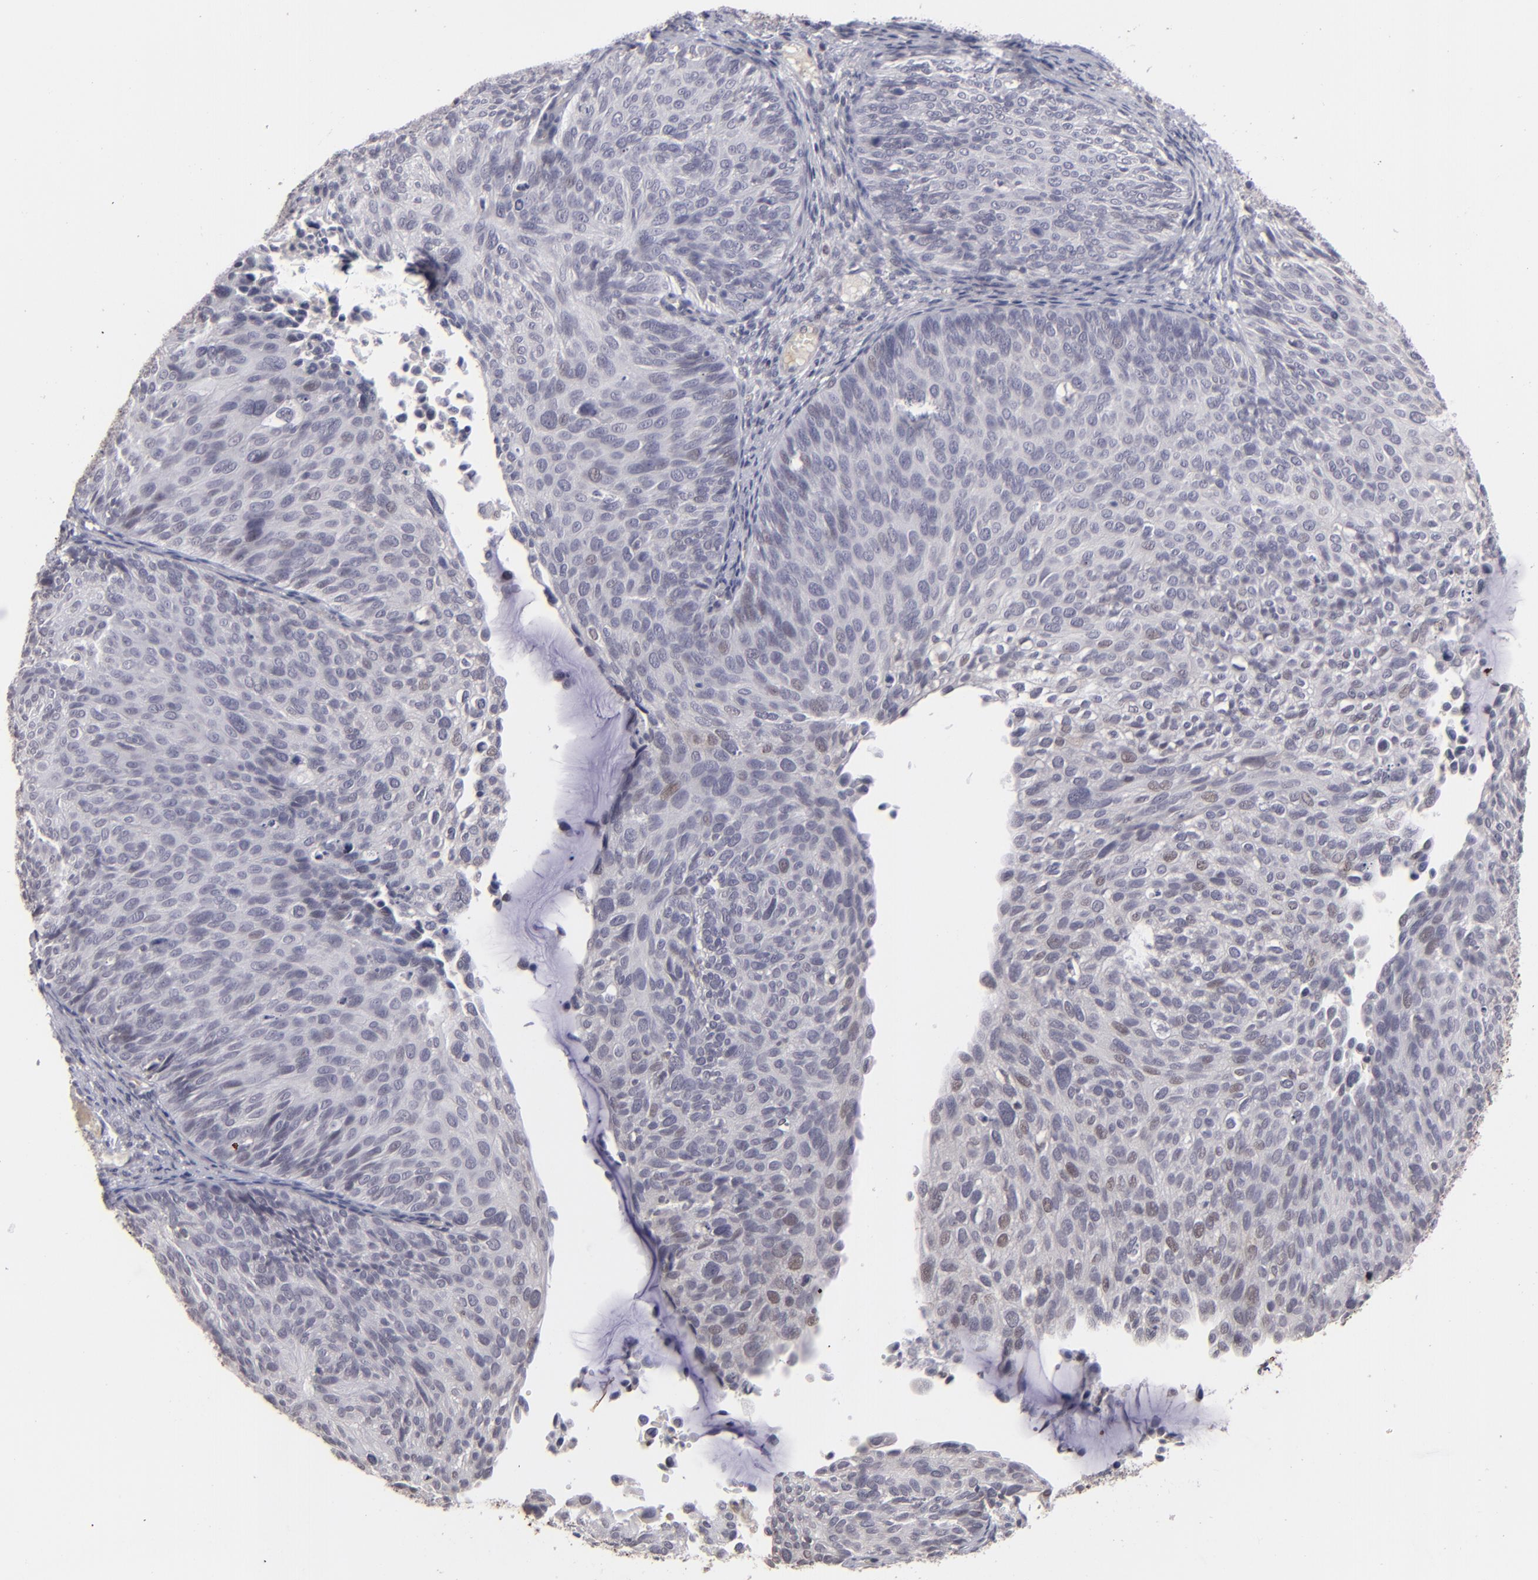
{"staining": {"intensity": "negative", "quantity": "none", "location": "none"}, "tissue": "cervical cancer", "cell_type": "Tumor cells", "image_type": "cancer", "snomed": [{"axis": "morphology", "description": "Squamous cell carcinoma, NOS"}, {"axis": "topography", "description": "Cervix"}], "caption": "A high-resolution image shows IHC staining of squamous cell carcinoma (cervical), which shows no significant expression in tumor cells.", "gene": "CLDN2", "patient": {"sex": "female", "age": 36}}